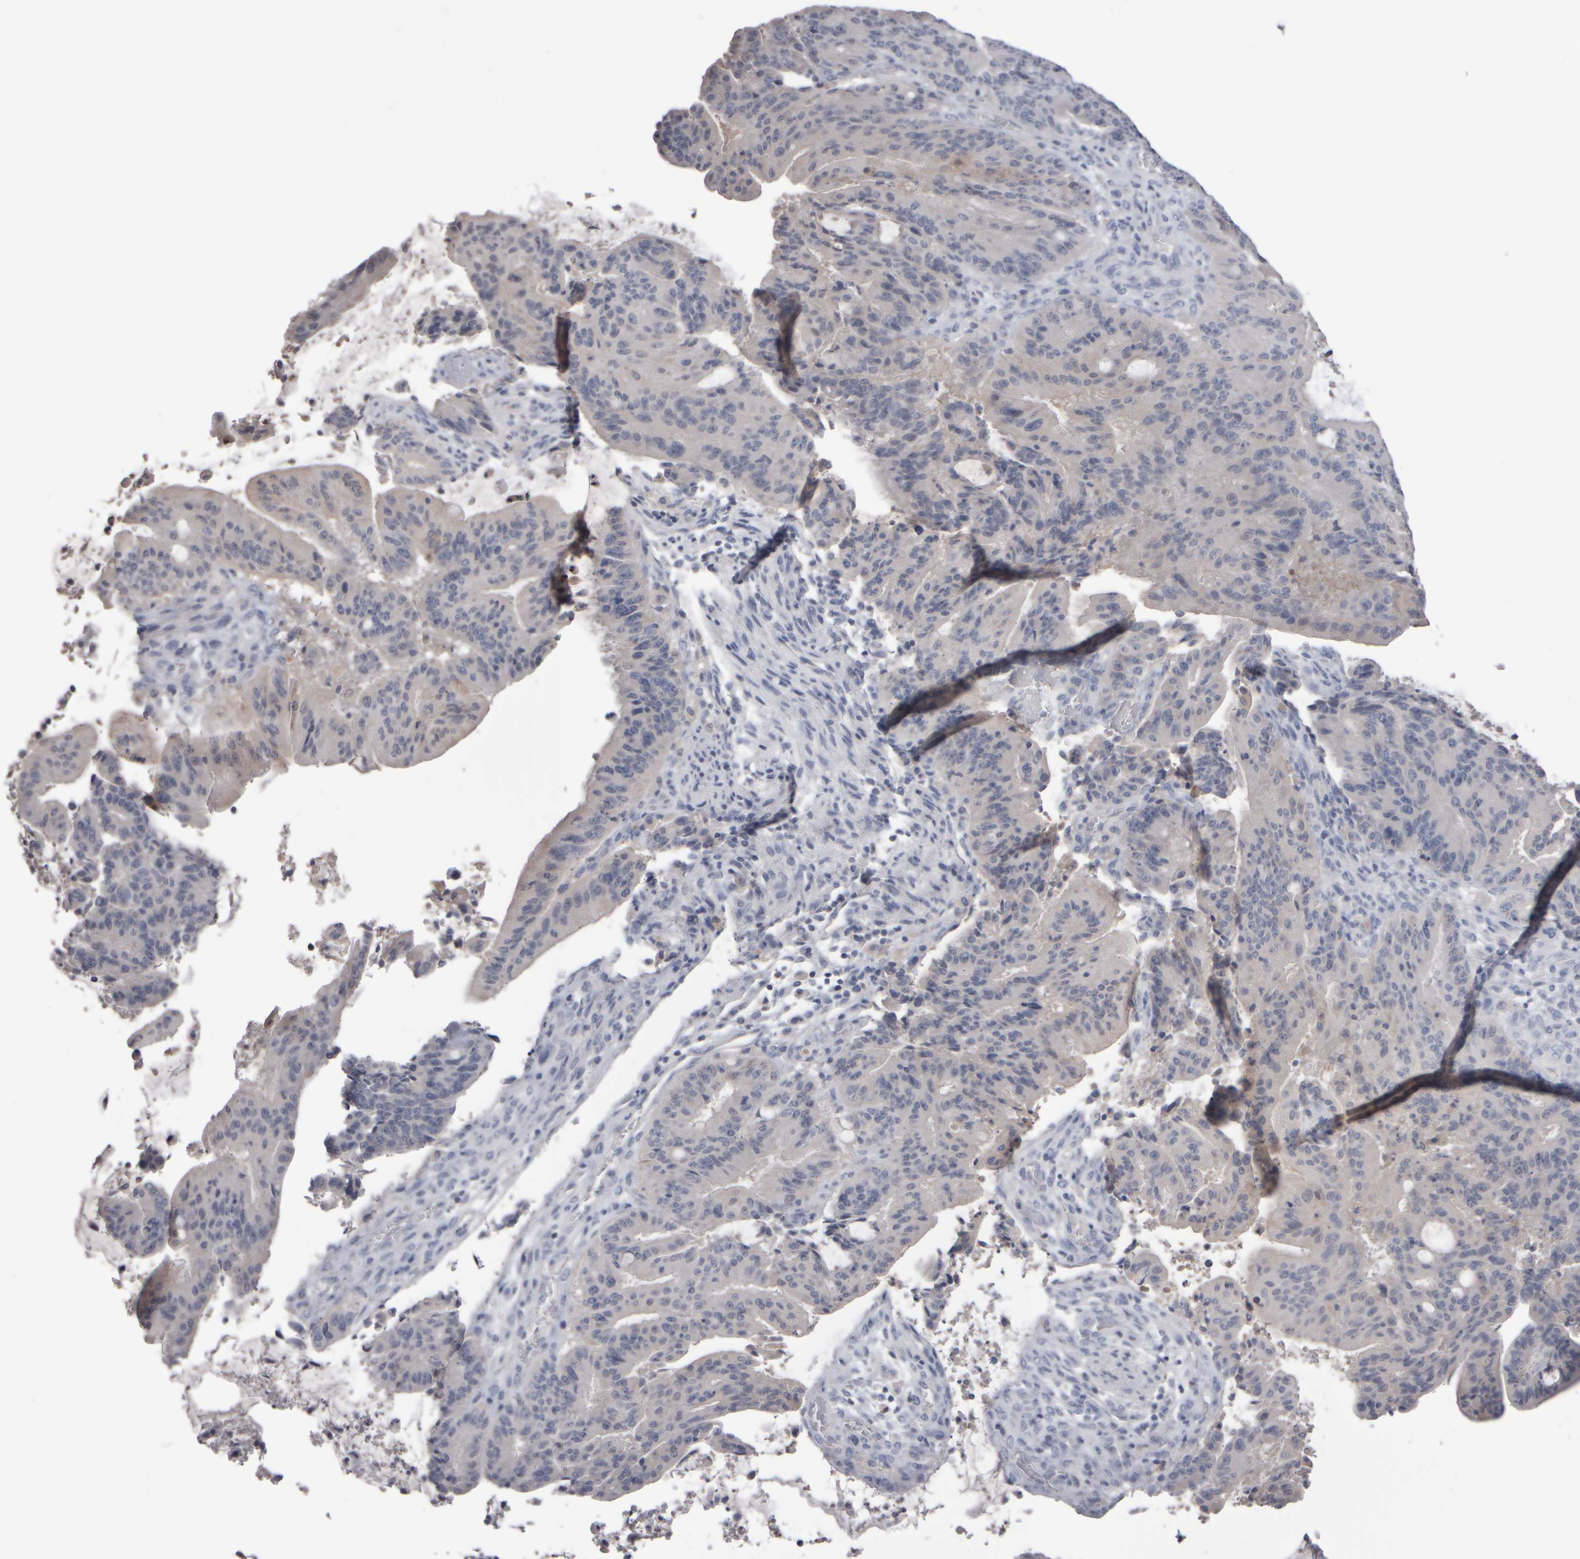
{"staining": {"intensity": "weak", "quantity": "<25%", "location": "cytoplasmic/membranous"}, "tissue": "liver cancer", "cell_type": "Tumor cells", "image_type": "cancer", "snomed": [{"axis": "morphology", "description": "Normal tissue, NOS"}, {"axis": "morphology", "description": "Cholangiocarcinoma"}, {"axis": "topography", "description": "Liver"}, {"axis": "topography", "description": "Peripheral nerve tissue"}], "caption": "DAB (3,3'-diaminobenzidine) immunohistochemical staining of human liver cholangiocarcinoma reveals no significant expression in tumor cells.", "gene": "EPHX2", "patient": {"sex": "female", "age": 73}}